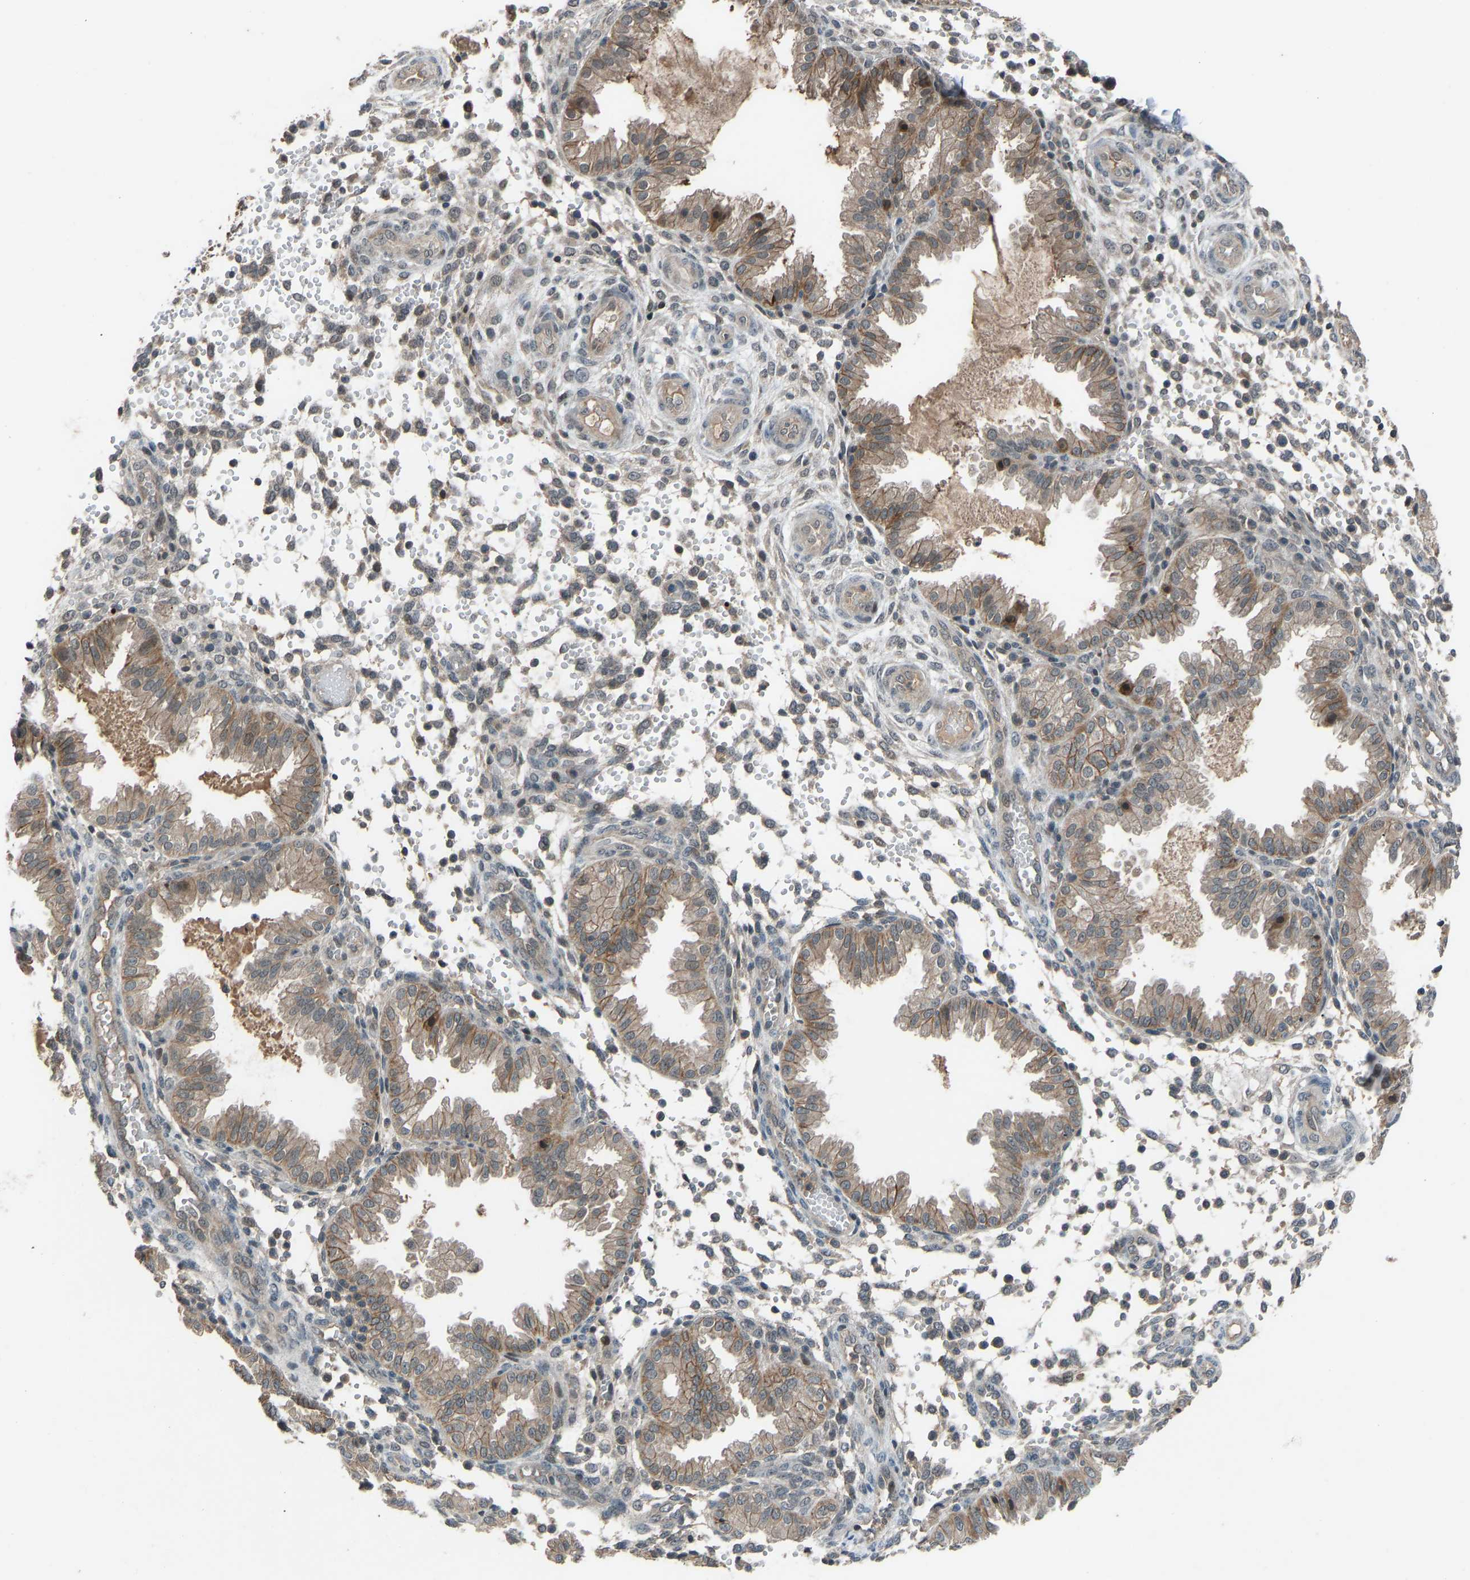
{"staining": {"intensity": "weak", "quantity": "25%-75%", "location": "cytoplasmic/membranous"}, "tissue": "endometrium", "cell_type": "Cells in endometrial stroma", "image_type": "normal", "snomed": [{"axis": "morphology", "description": "Normal tissue, NOS"}, {"axis": "topography", "description": "Endometrium"}], "caption": "The photomicrograph shows immunohistochemical staining of normal endometrium. There is weak cytoplasmic/membranous expression is identified in about 25%-75% of cells in endometrial stroma.", "gene": "SLC43A1", "patient": {"sex": "female", "age": 33}}